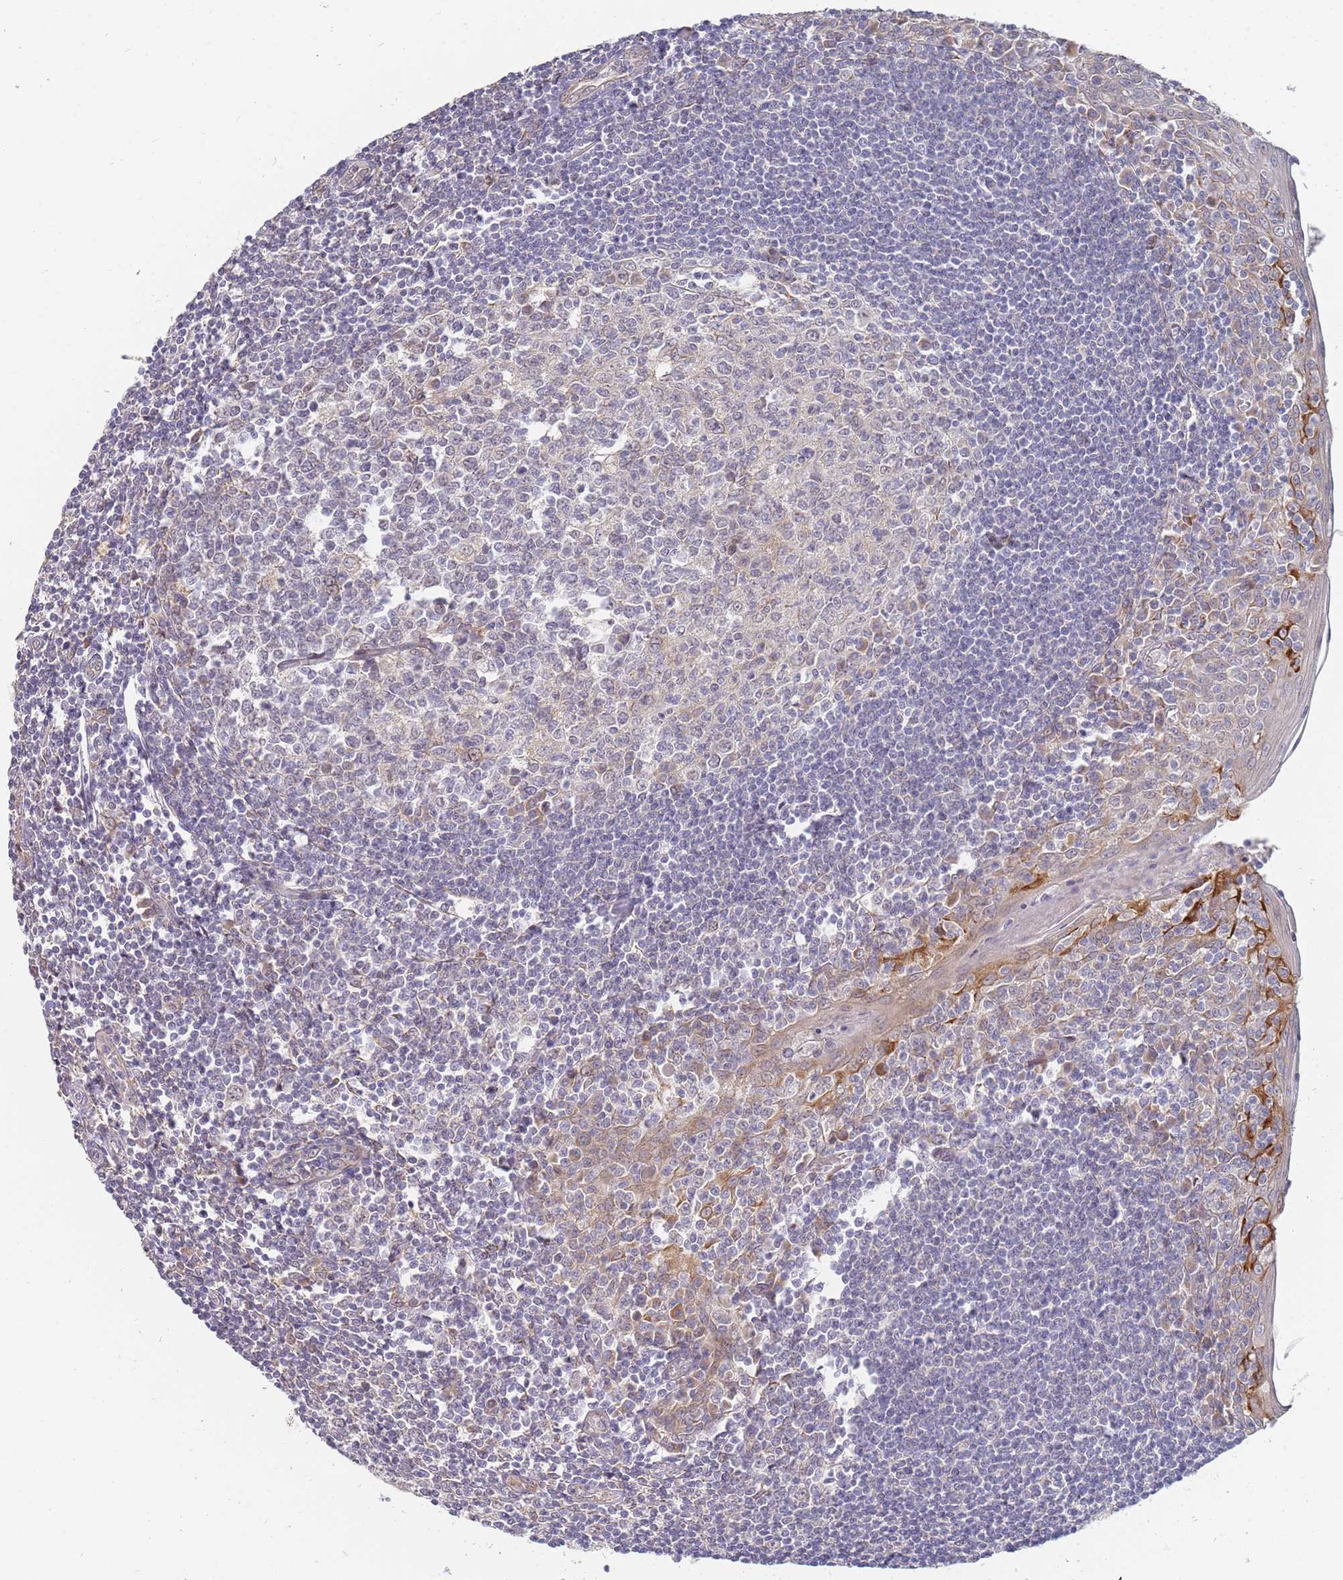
{"staining": {"intensity": "weak", "quantity": "<25%", "location": "cytoplasmic/membranous"}, "tissue": "tonsil", "cell_type": "Germinal center cells", "image_type": "normal", "snomed": [{"axis": "morphology", "description": "Normal tissue, NOS"}, {"axis": "topography", "description": "Tonsil"}], "caption": "Protein analysis of normal tonsil shows no significant staining in germinal center cells. Nuclei are stained in blue.", "gene": "VRK2", "patient": {"sex": "male", "age": 27}}